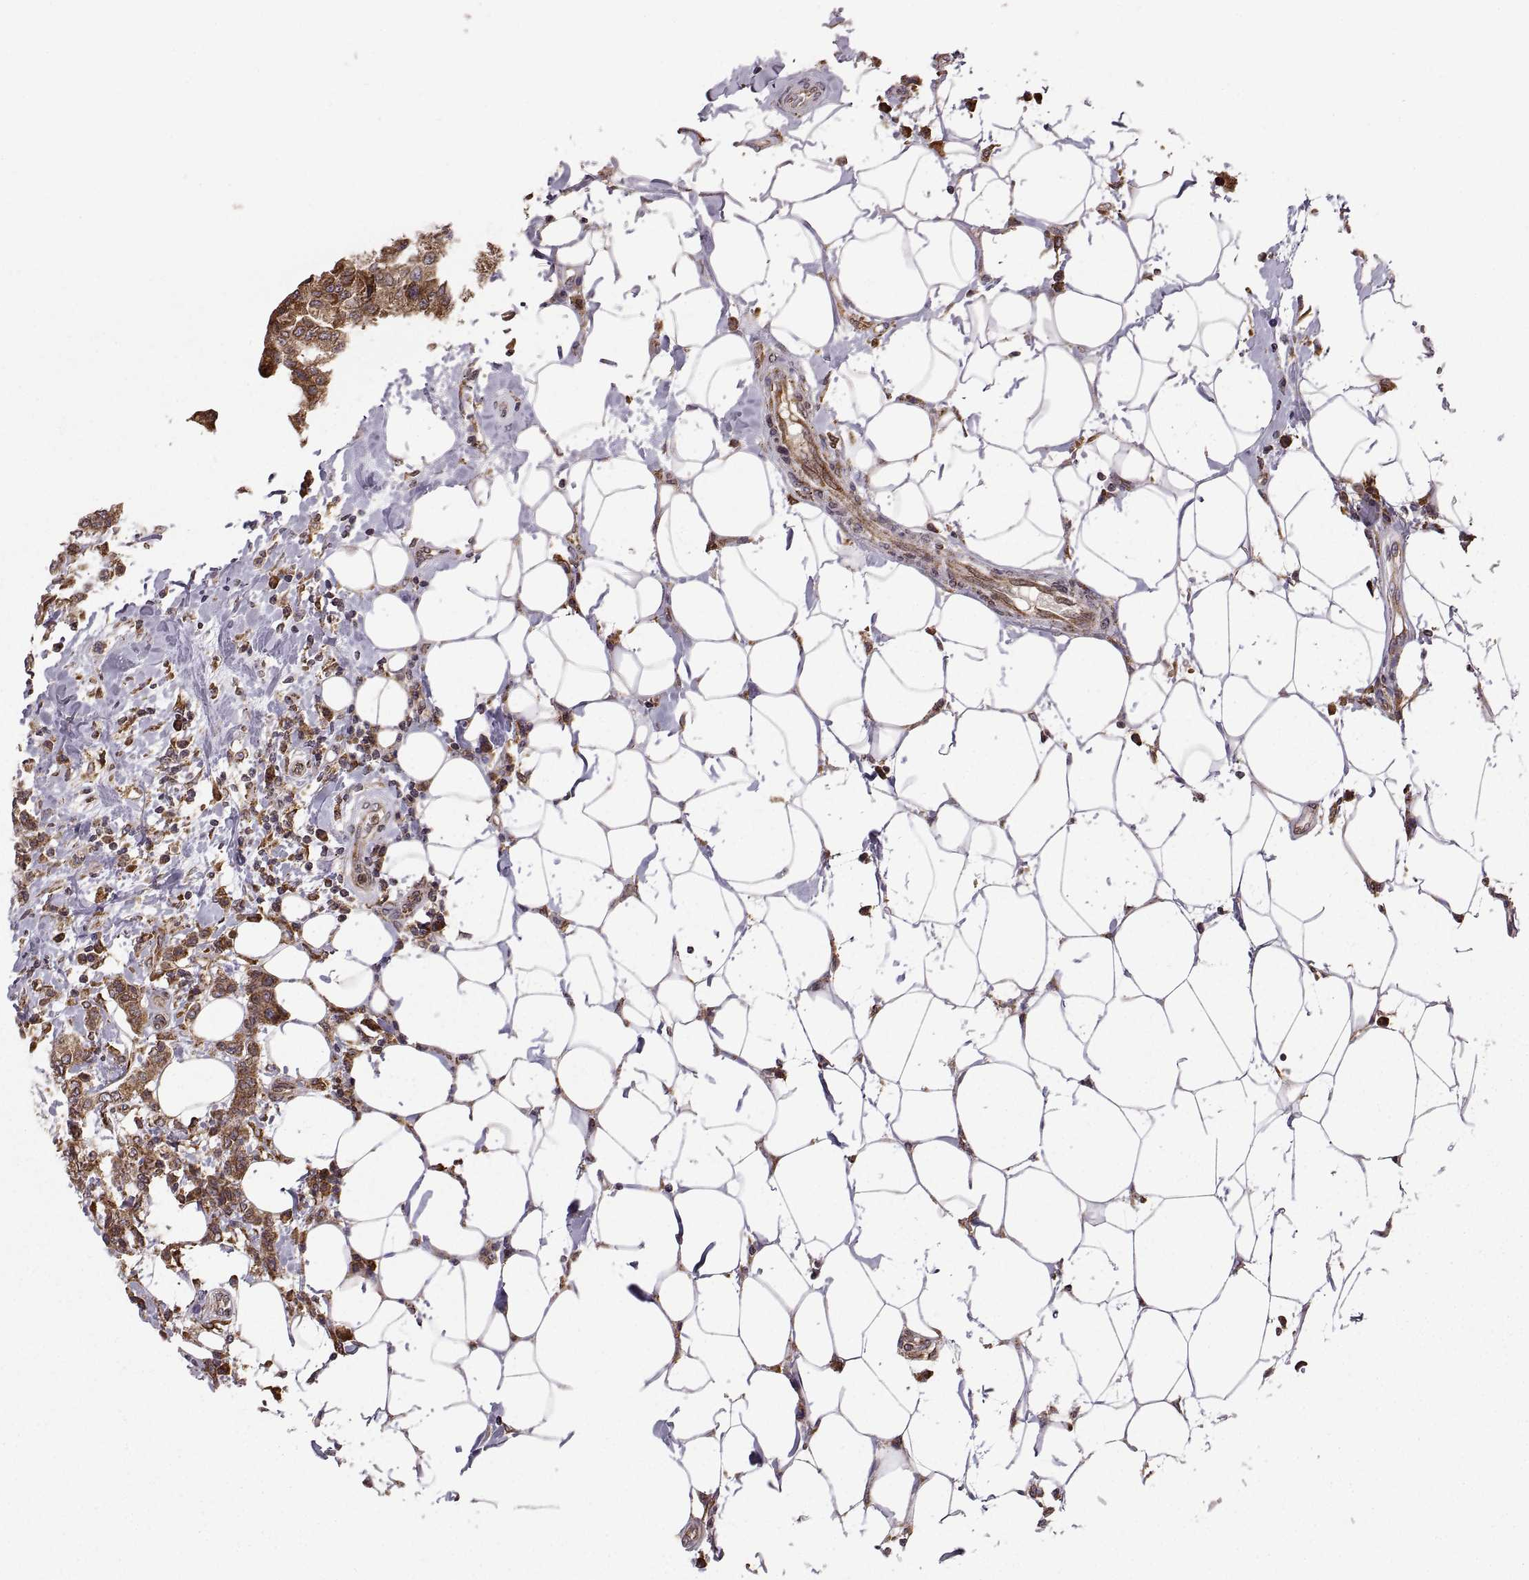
{"staining": {"intensity": "moderate", "quantity": ">75%", "location": "cytoplasmic/membranous"}, "tissue": "breast cancer", "cell_type": "Tumor cells", "image_type": "cancer", "snomed": [{"axis": "morphology", "description": "Duct carcinoma"}, {"axis": "topography", "description": "Breast"}], "caption": "Immunohistochemical staining of human breast cancer displays medium levels of moderate cytoplasmic/membranous expression in approximately >75% of tumor cells.", "gene": "PDIA3", "patient": {"sex": "female", "age": 27}}